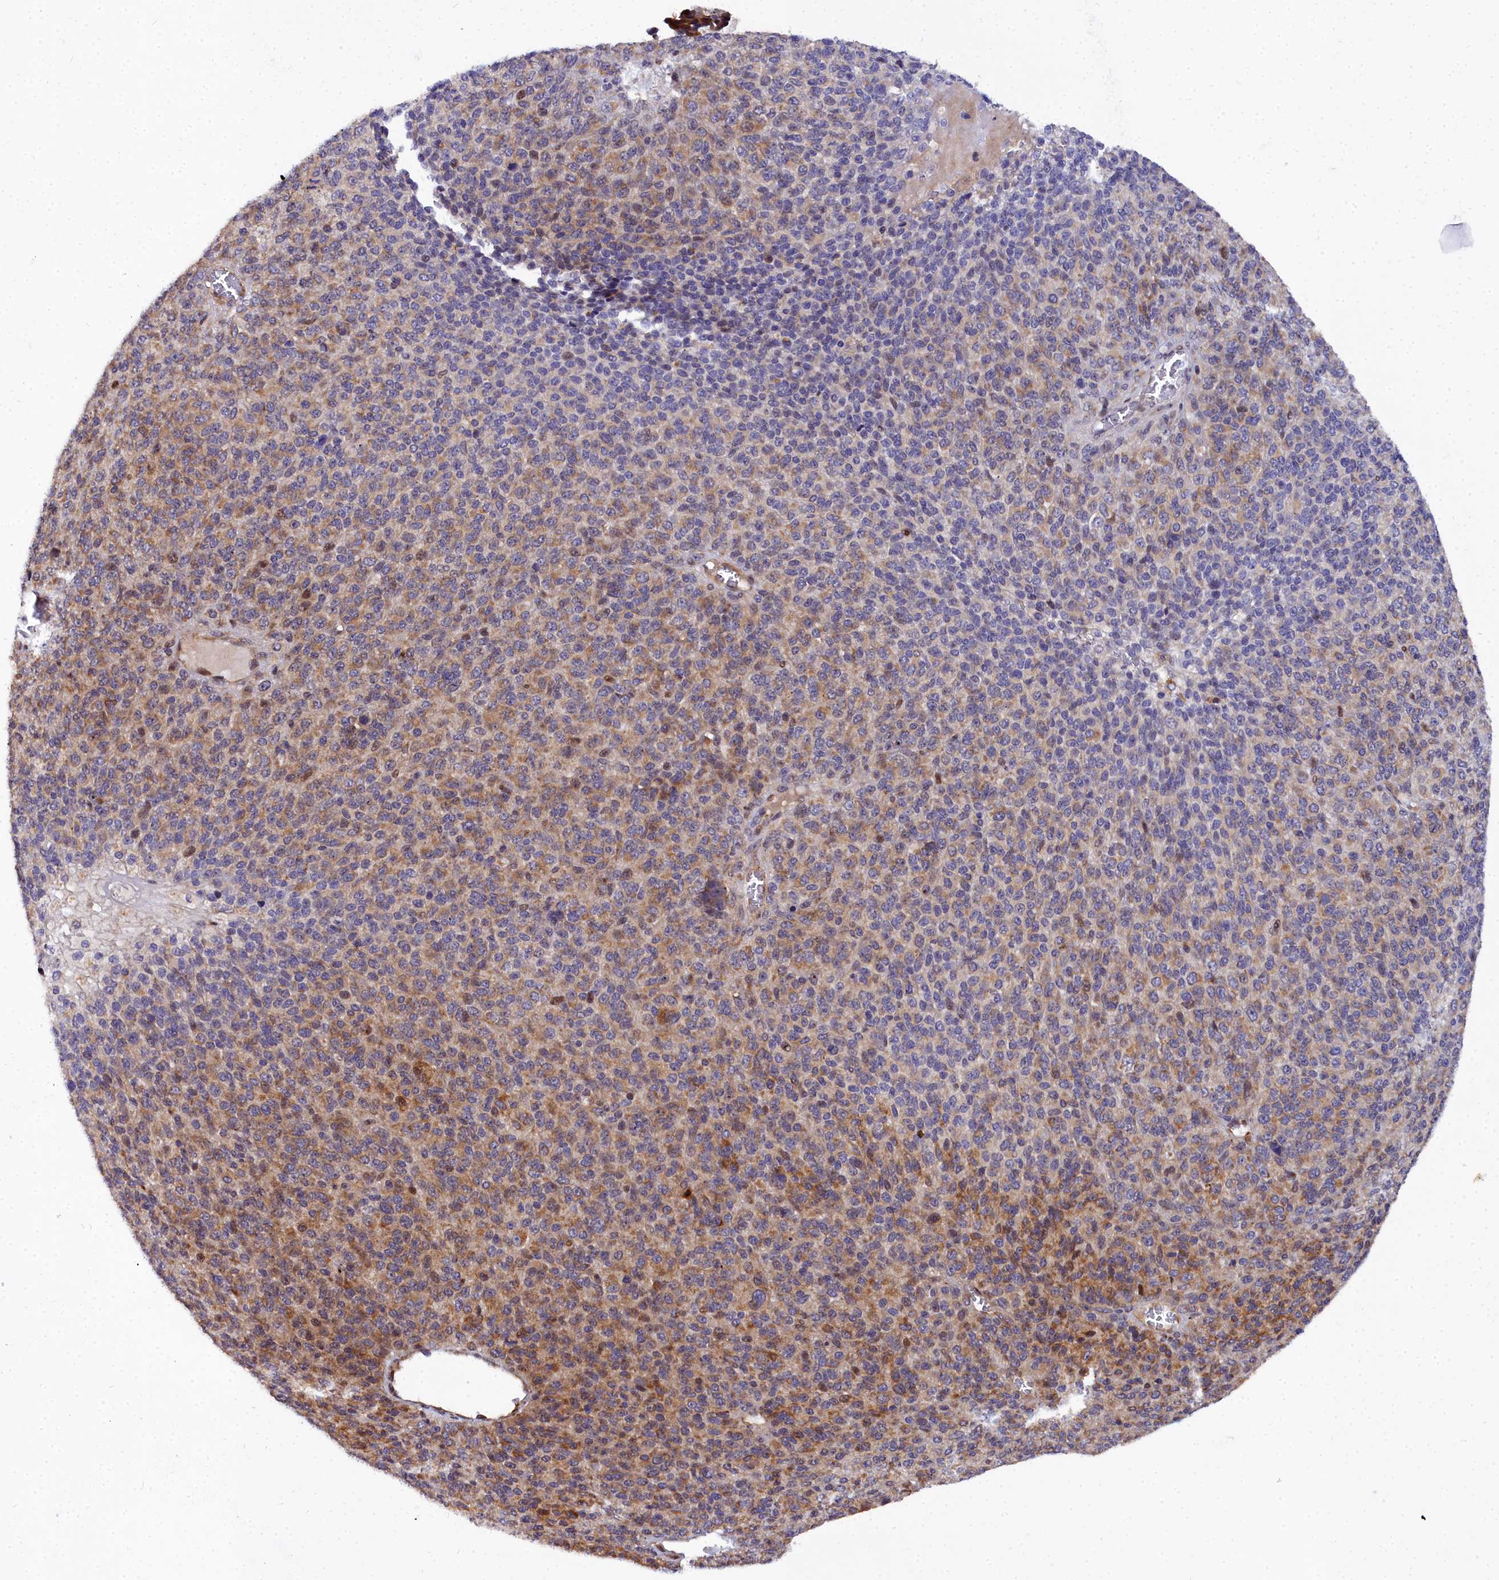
{"staining": {"intensity": "strong", "quantity": "25%-75%", "location": "cytoplasmic/membranous"}, "tissue": "melanoma", "cell_type": "Tumor cells", "image_type": "cancer", "snomed": [{"axis": "morphology", "description": "Malignant melanoma, Metastatic site"}, {"axis": "topography", "description": "Brain"}], "caption": "There is high levels of strong cytoplasmic/membranous expression in tumor cells of malignant melanoma (metastatic site), as demonstrated by immunohistochemical staining (brown color).", "gene": "MRPS11", "patient": {"sex": "female", "age": 56}}